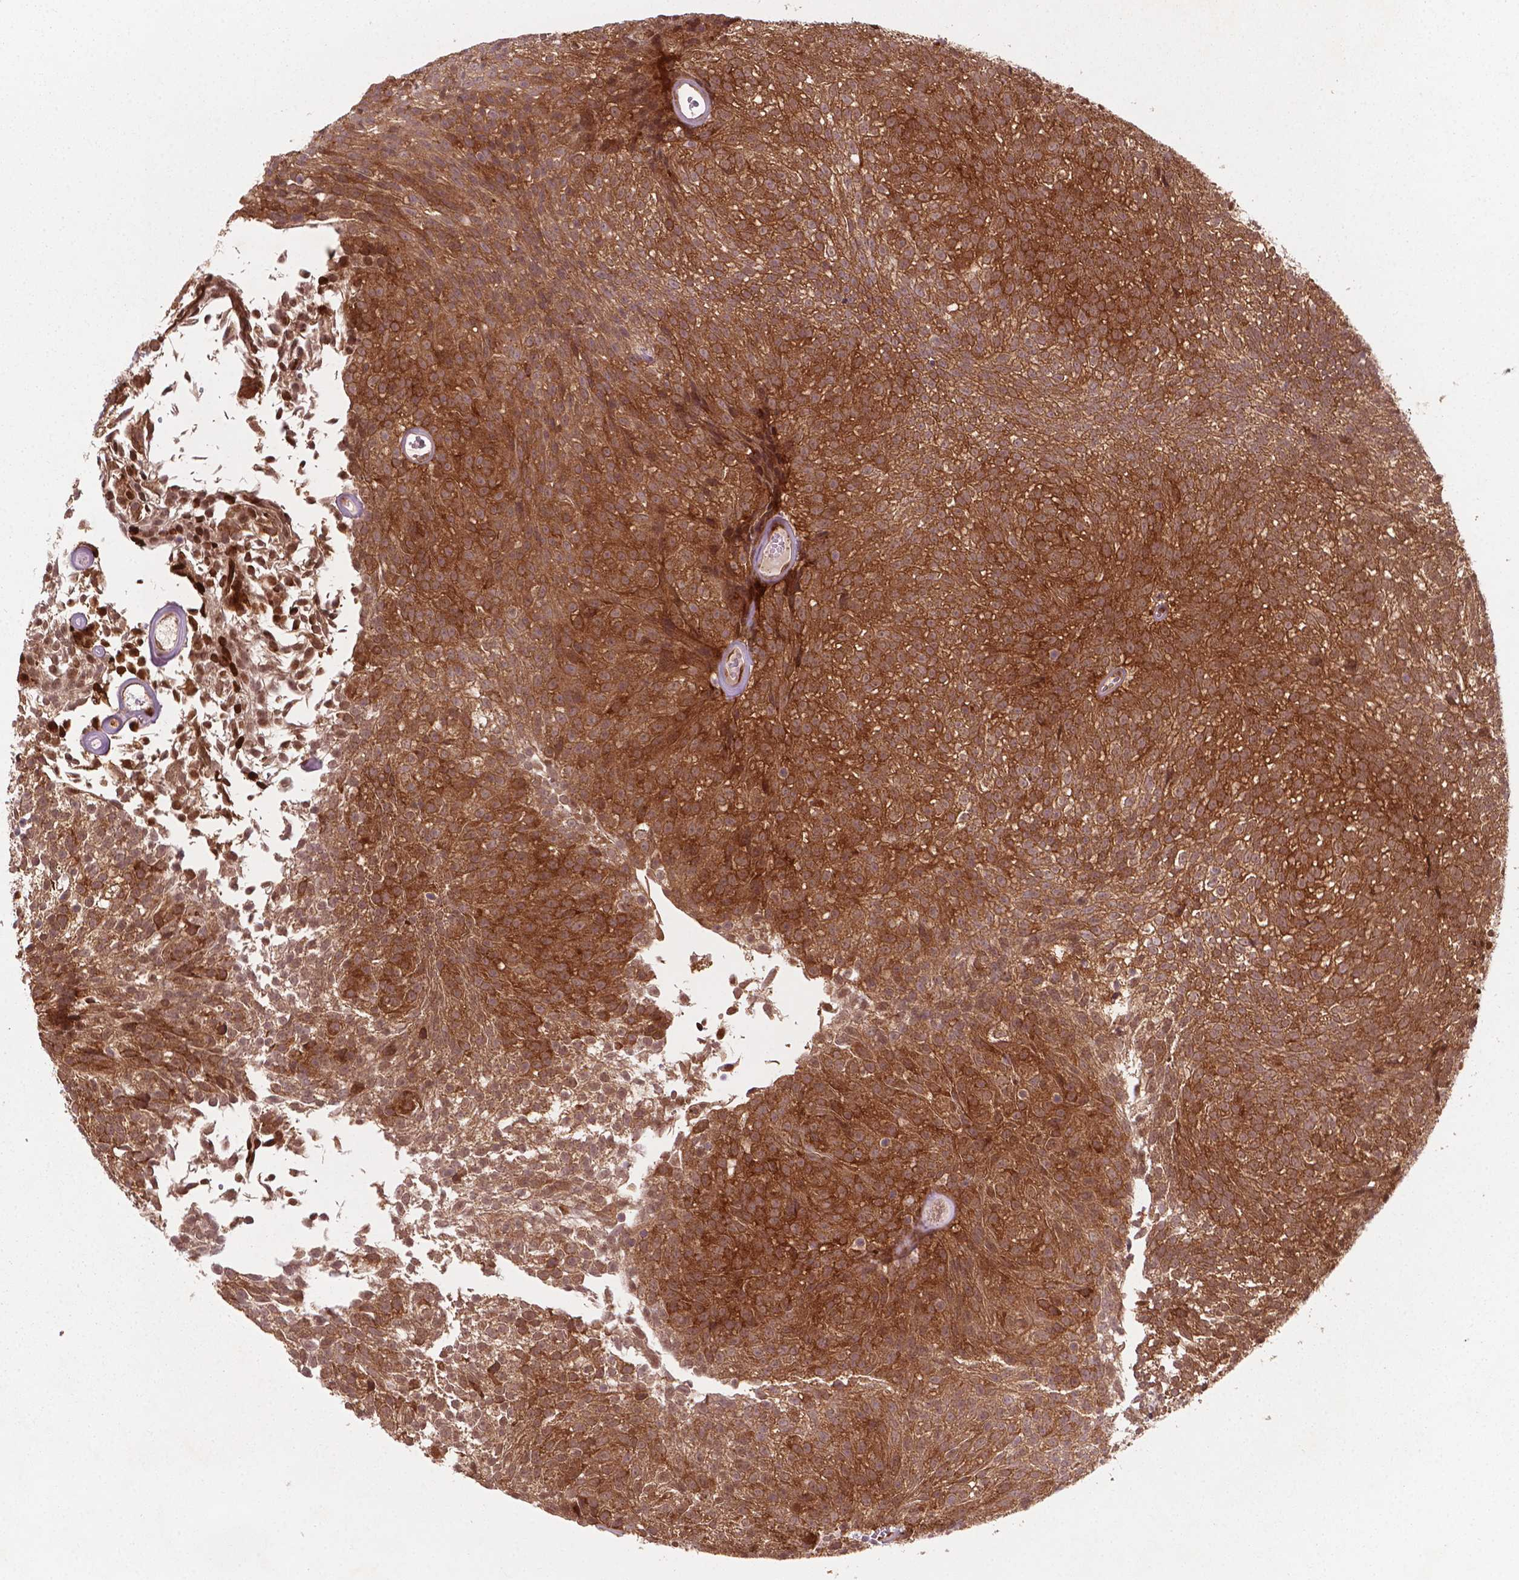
{"staining": {"intensity": "moderate", "quantity": ">75%", "location": "cytoplasmic/membranous"}, "tissue": "urothelial cancer", "cell_type": "Tumor cells", "image_type": "cancer", "snomed": [{"axis": "morphology", "description": "Urothelial carcinoma, Low grade"}, {"axis": "topography", "description": "Urinary bladder"}], "caption": "A micrograph showing moderate cytoplasmic/membranous staining in approximately >75% of tumor cells in low-grade urothelial carcinoma, as visualized by brown immunohistochemical staining.", "gene": "NFAT5", "patient": {"sex": "male", "age": 77}}